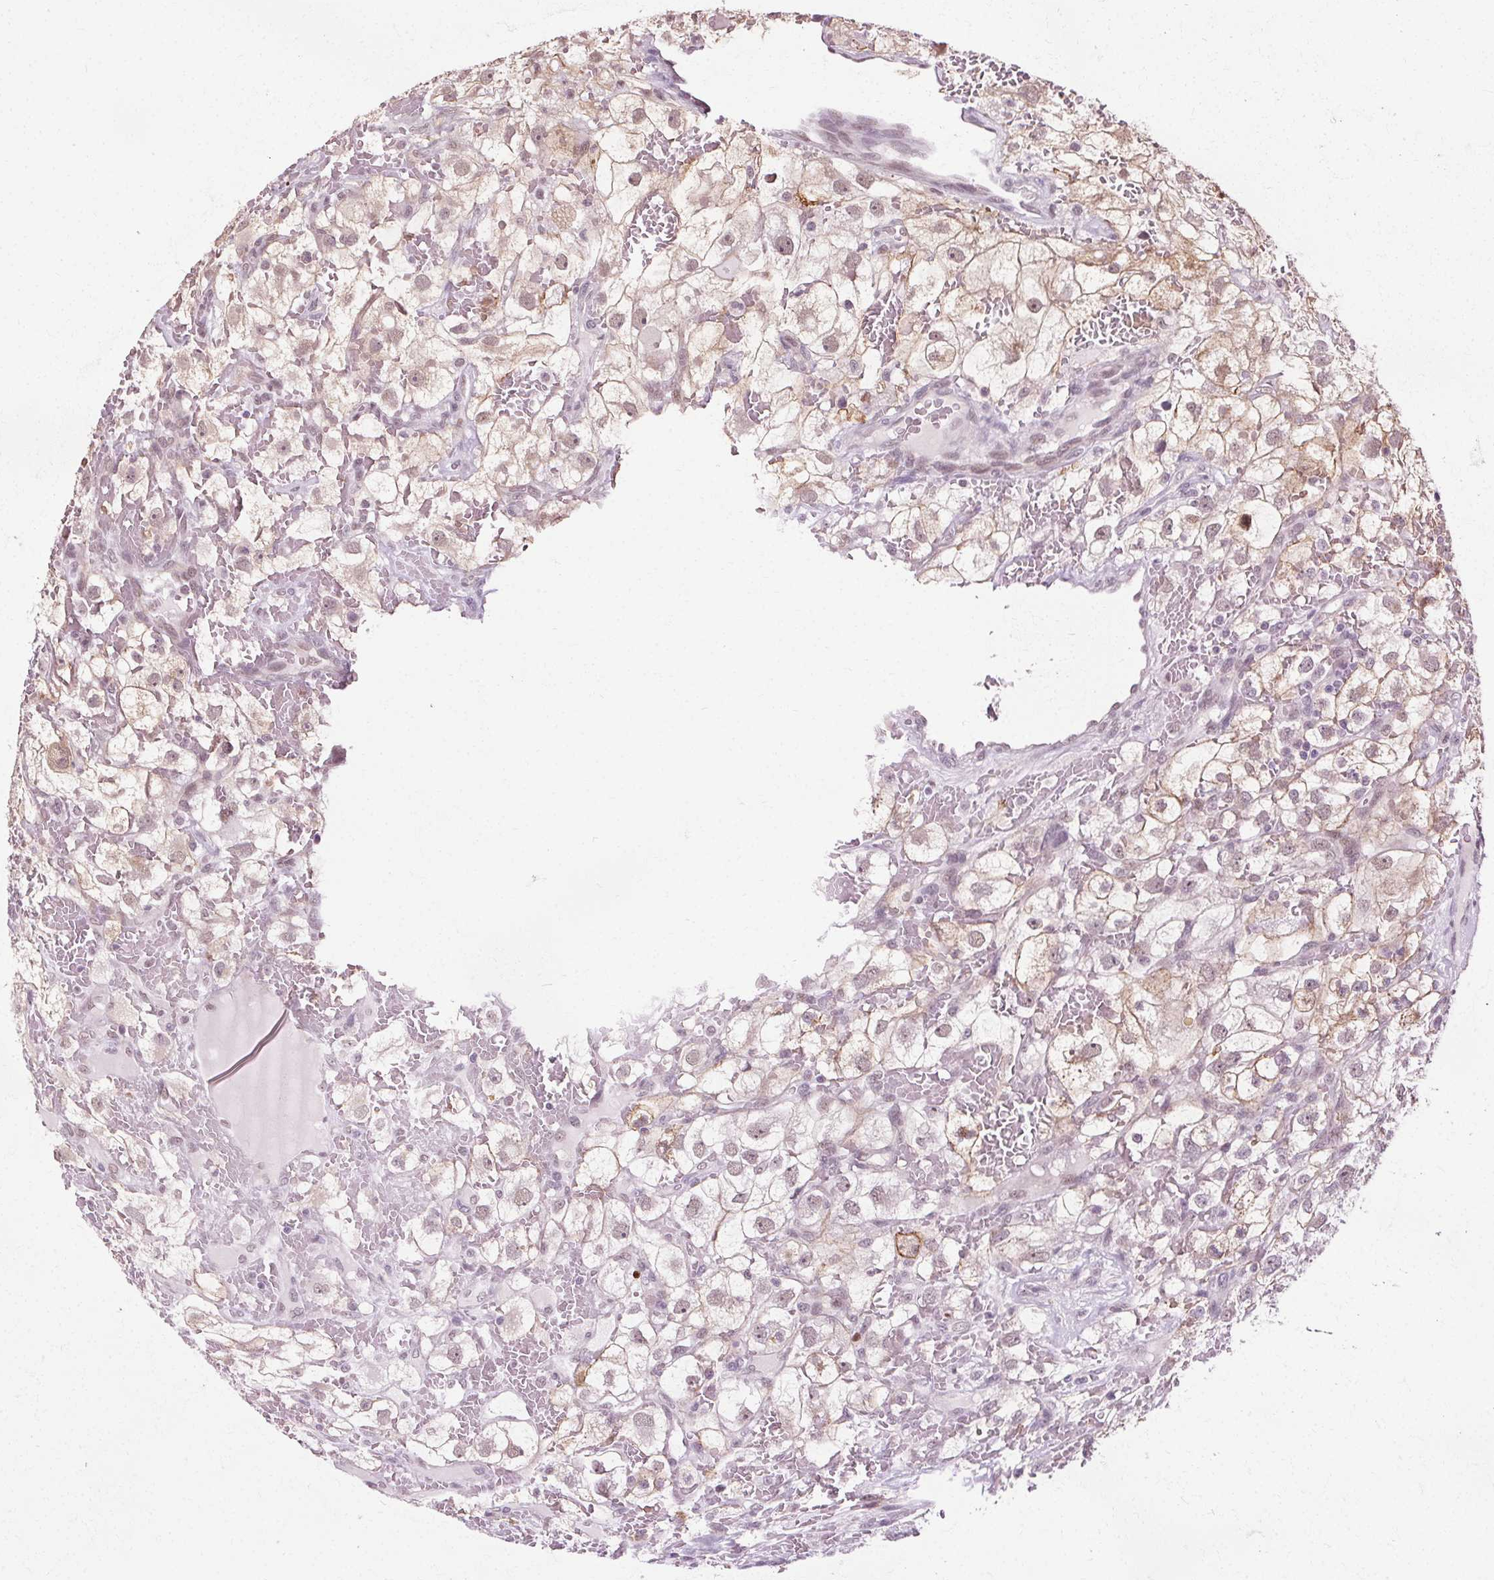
{"staining": {"intensity": "weak", "quantity": "<25%", "location": "cytoplasmic/membranous"}, "tissue": "renal cancer", "cell_type": "Tumor cells", "image_type": "cancer", "snomed": [{"axis": "morphology", "description": "Adenocarcinoma, NOS"}, {"axis": "topography", "description": "Kidney"}], "caption": "Renal adenocarcinoma stained for a protein using IHC demonstrates no staining tumor cells.", "gene": "CEBPA", "patient": {"sex": "male", "age": 59}}